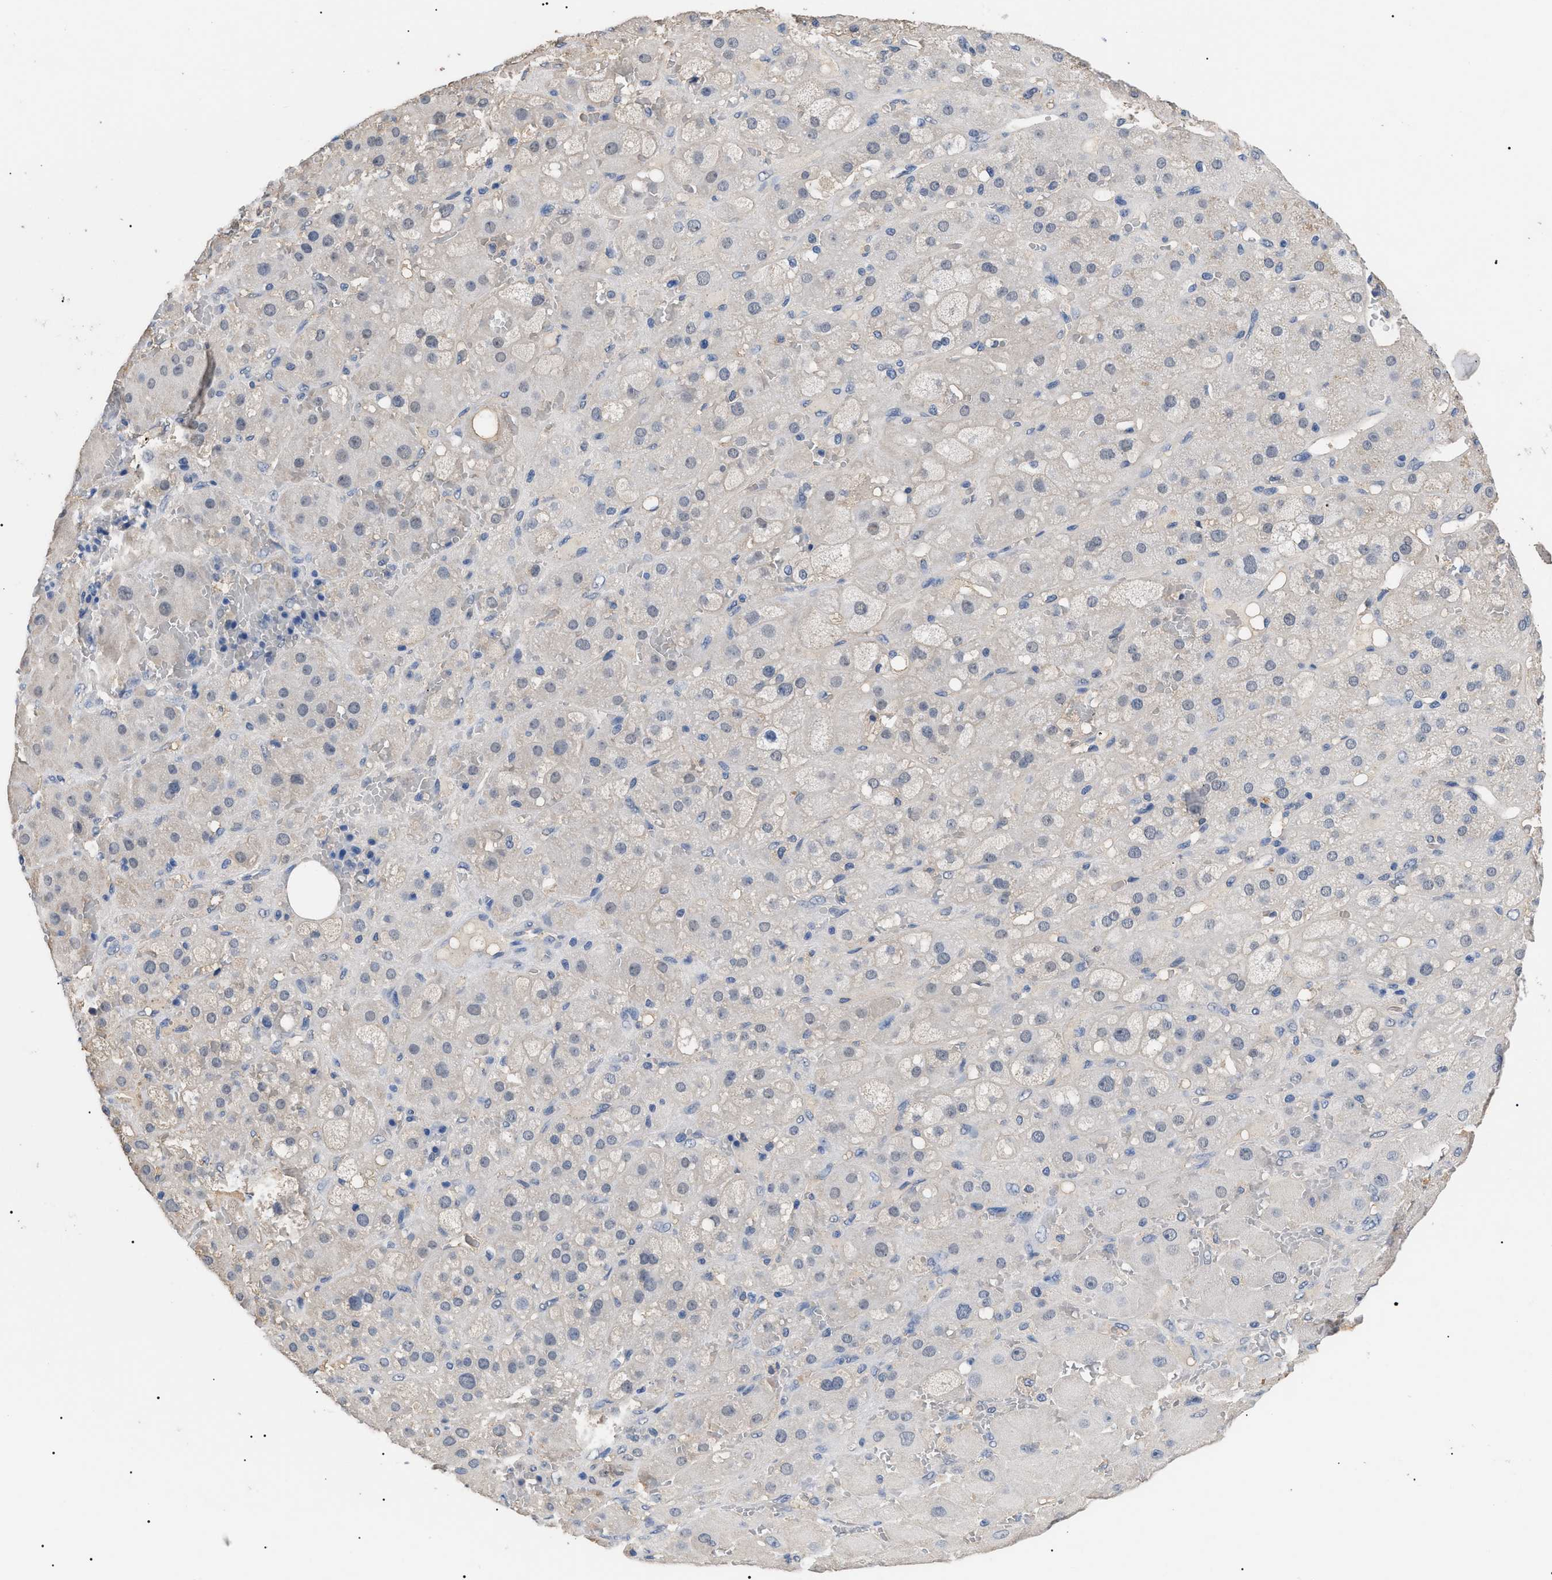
{"staining": {"intensity": "weak", "quantity": "<25%", "location": "cytoplasmic/membranous"}, "tissue": "adrenal gland", "cell_type": "Glandular cells", "image_type": "normal", "snomed": [{"axis": "morphology", "description": "Normal tissue, NOS"}, {"axis": "topography", "description": "Adrenal gland"}], "caption": "This is a histopathology image of IHC staining of unremarkable adrenal gland, which shows no positivity in glandular cells.", "gene": "PRRT2", "patient": {"sex": "female", "age": 47}}